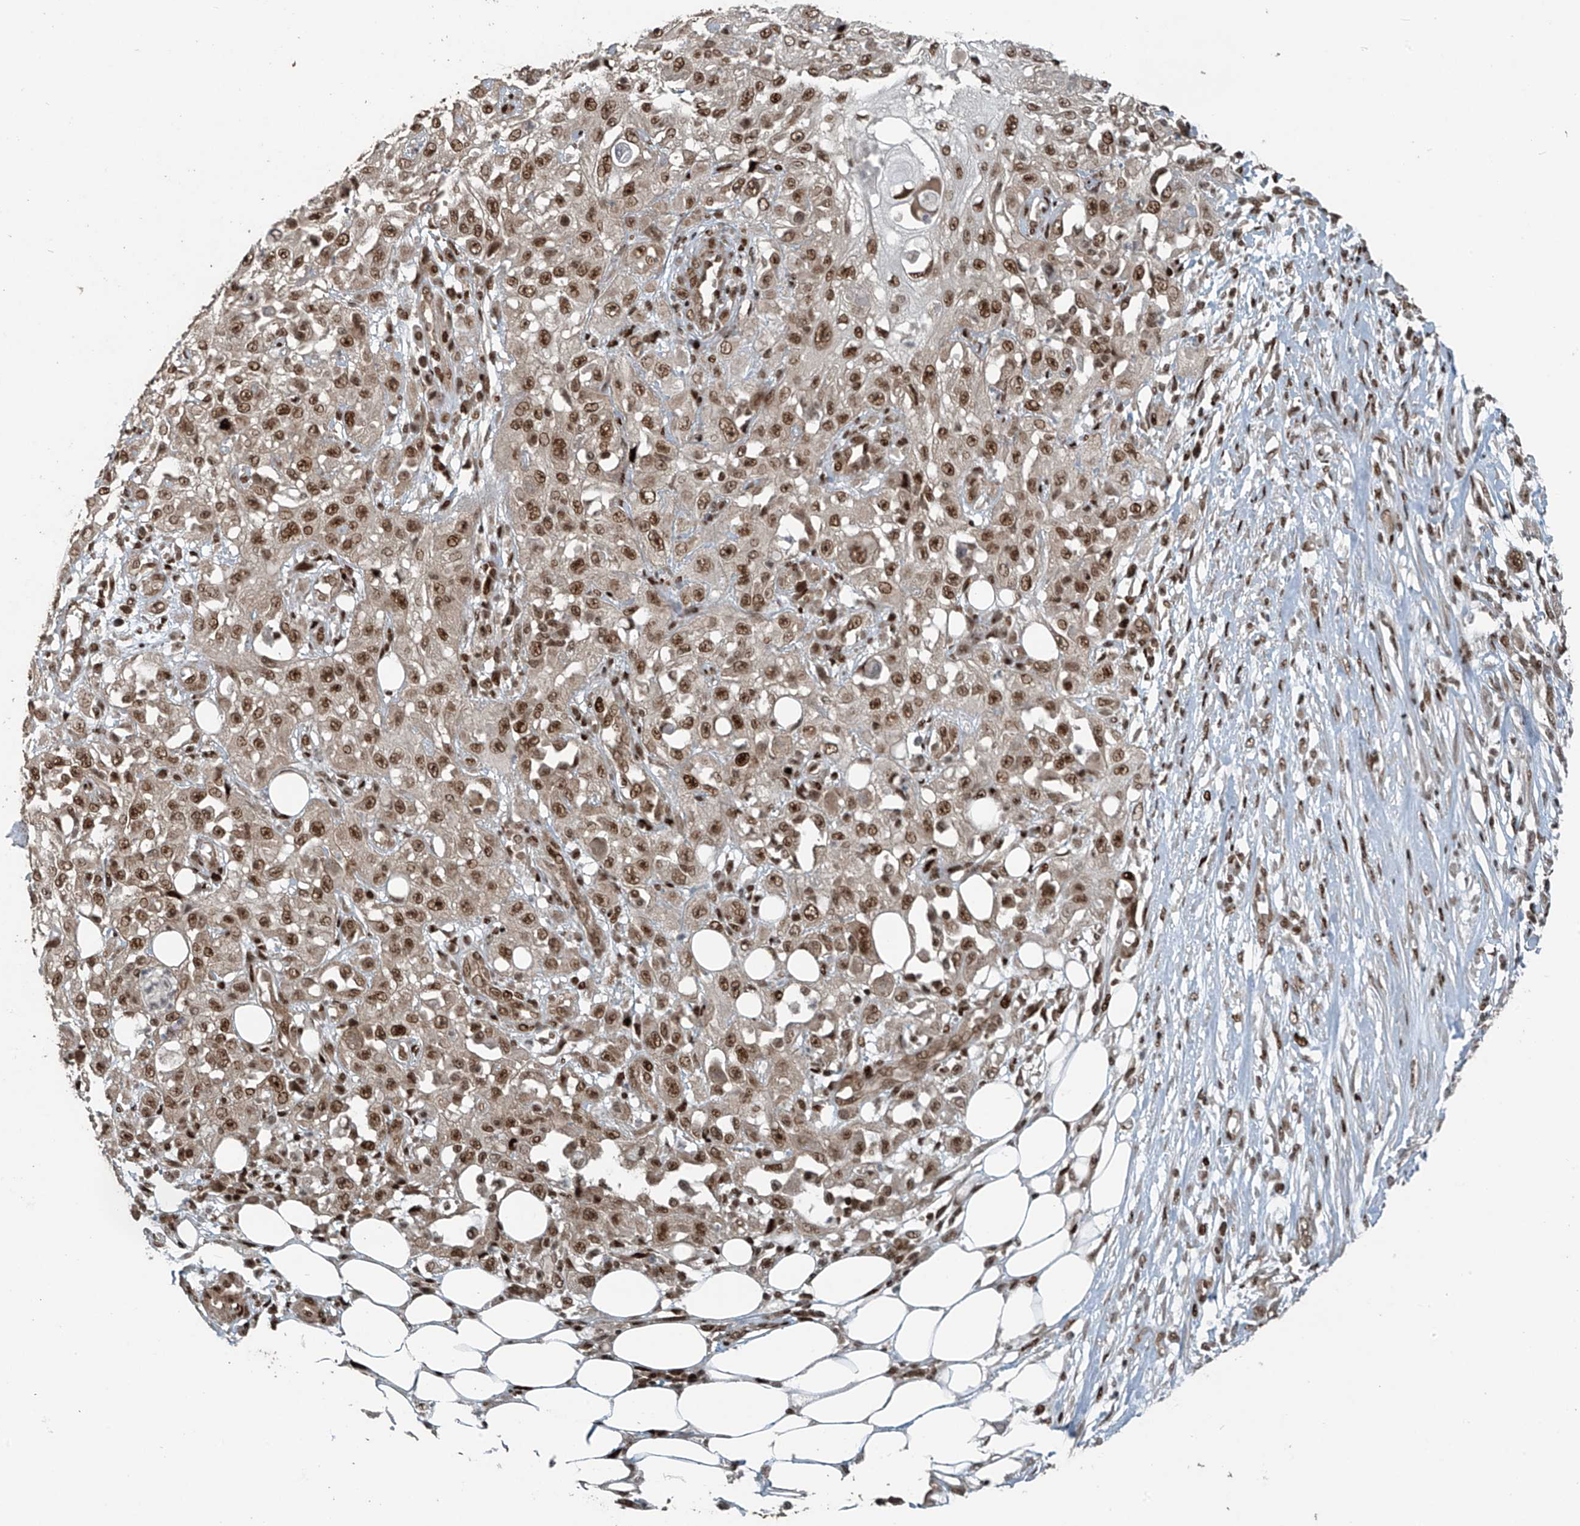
{"staining": {"intensity": "moderate", "quantity": ">75%", "location": "nuclear"}, "tissue": "skin cancer", "cell_type": "Tumor cells", "image_type": "cancer", "snomed": [{"axis": "morphology", "description": "Squamous cell carcinoma, NOS"}, {"axis": "morphology", "description": "Squamous cell carcinoma, metastatic, NOS"}, {"axis": "topography", "description": "Skin"}, {"axis": "topography", "description": "Lymph node"}], "caption": "Immunohistochemistry (IHC) photomicrograph of neoplastic tissue: skin metastatic squamous cell carcinoma stained using immunohistochemistry shows medium levels of moderate protein expression localized specifically in the nuclear of tumor cells, appearing as a nuclear brown color.", "gene": "PCNP", "patient": {"sex": "male", "age": 75}}